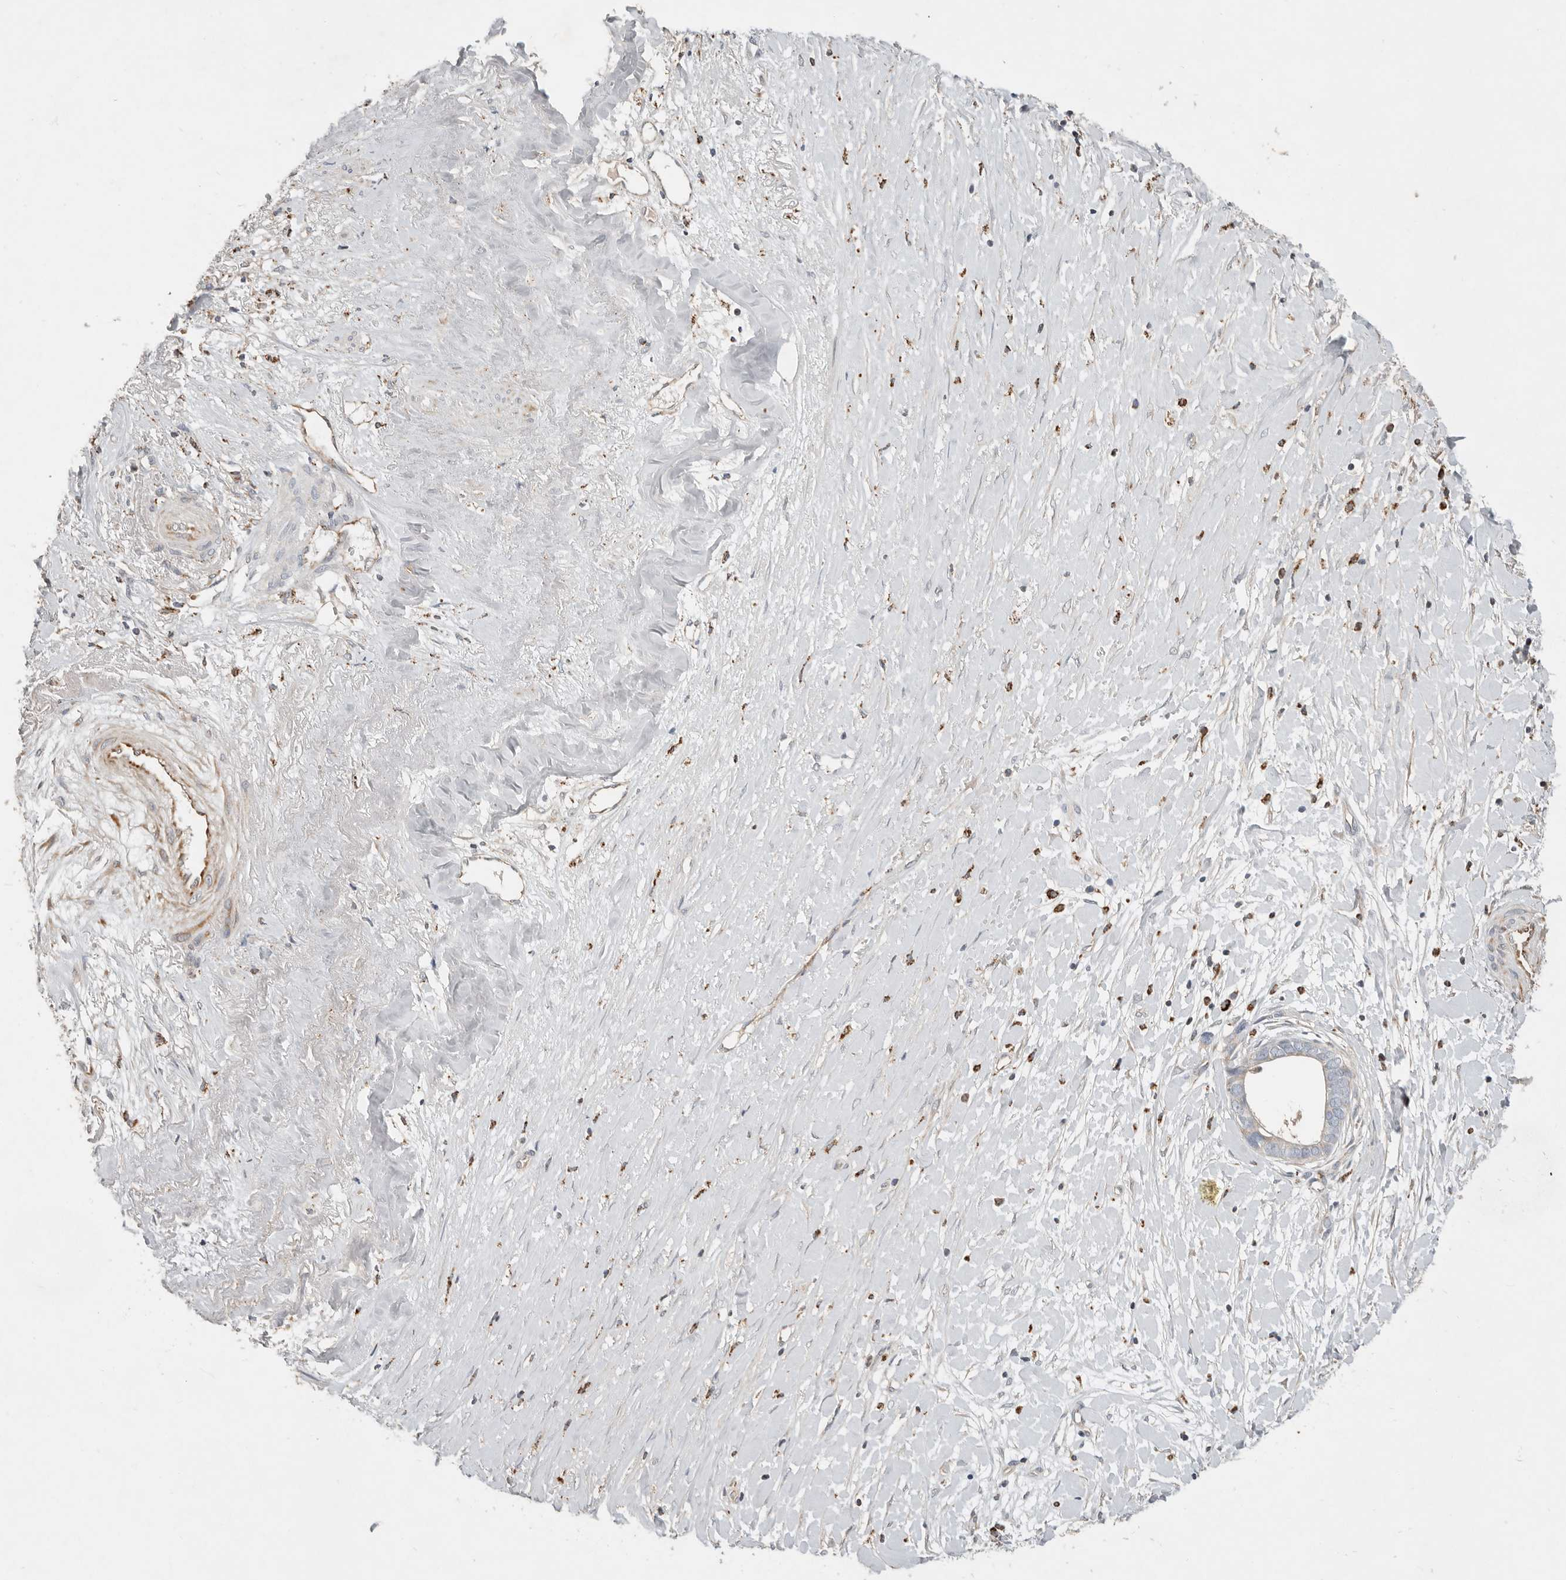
{"staining": {"intensity": "negative", "quantity": "none", "location": "none"}, "tissue": "liver cancer", "cell_type": "Tumor cells", "image_type": "cancer", "snomed": [{"axis": "morphology", "description": "Cholangiocarcinoma"}, {"axis": "topography", "description": "Liver"}], "caption": "Tumor cells are negative for protein expression in human liver cancer (cholangiocarcinoma).", "gene": "ARHGEF10L", "patient": {"sex": "female", "age": 79}}